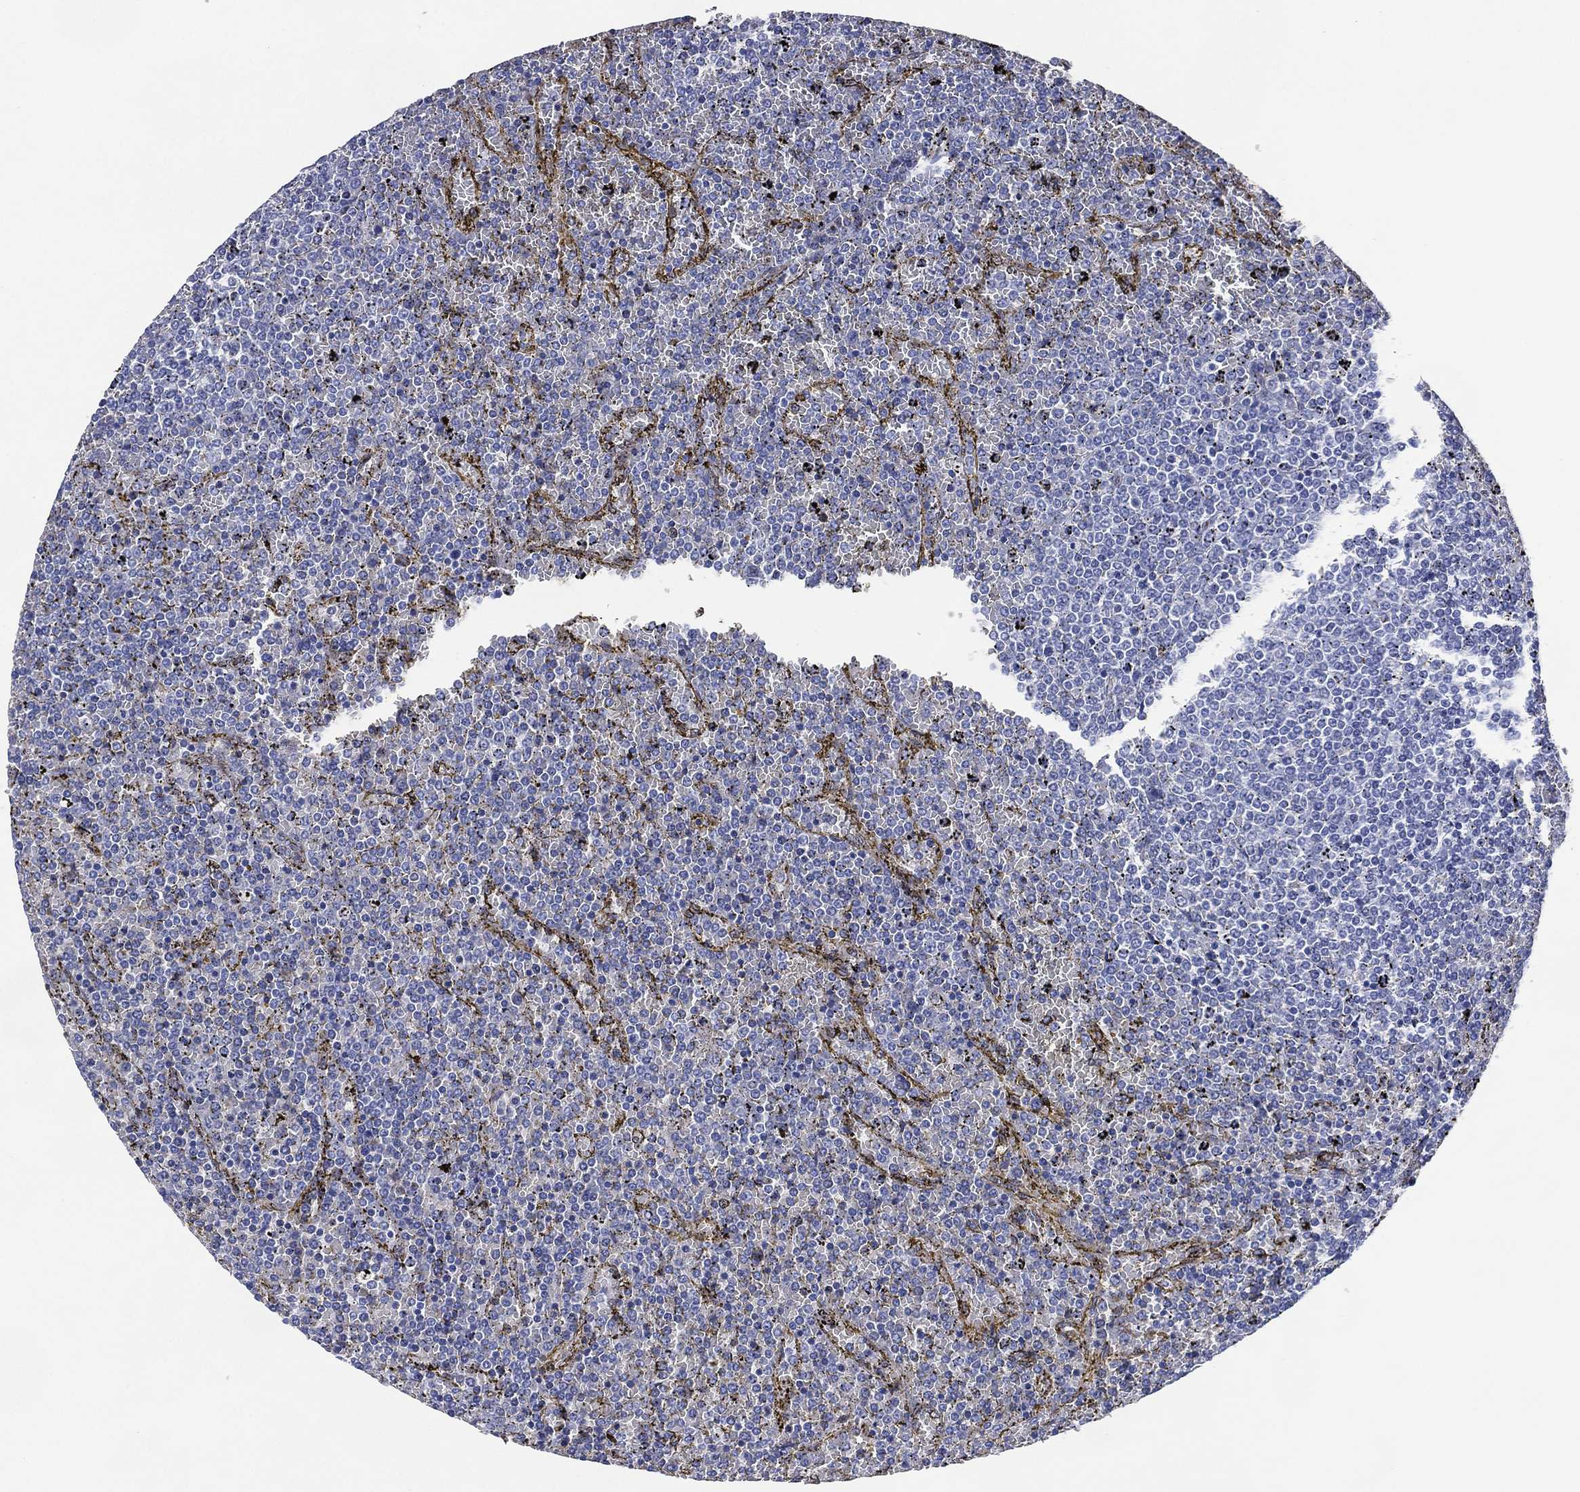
{"staining": {"intensity": "negative", "quantity": "none", "location": "none"}, "tissue": "lymphoma", "cell_type": "Tumor cells", "image_type": "cancer", "snomed": [{"axis": "morphology", "description": "Malignant lymphoma, non-Hodgkin's type, Low grade"}, {"axis": "topography", "description": "Spleen"}], "caption": "High magnification brightfield microscopy of low-grade malignant lymphoma, non-Hodgkin's type stained with DAB (brown) and counterstained with hematoxylin (blue): tumor cells show no significant positivity.", "gene": "AK1", "patient": {"sex": "female", "age": 77}}